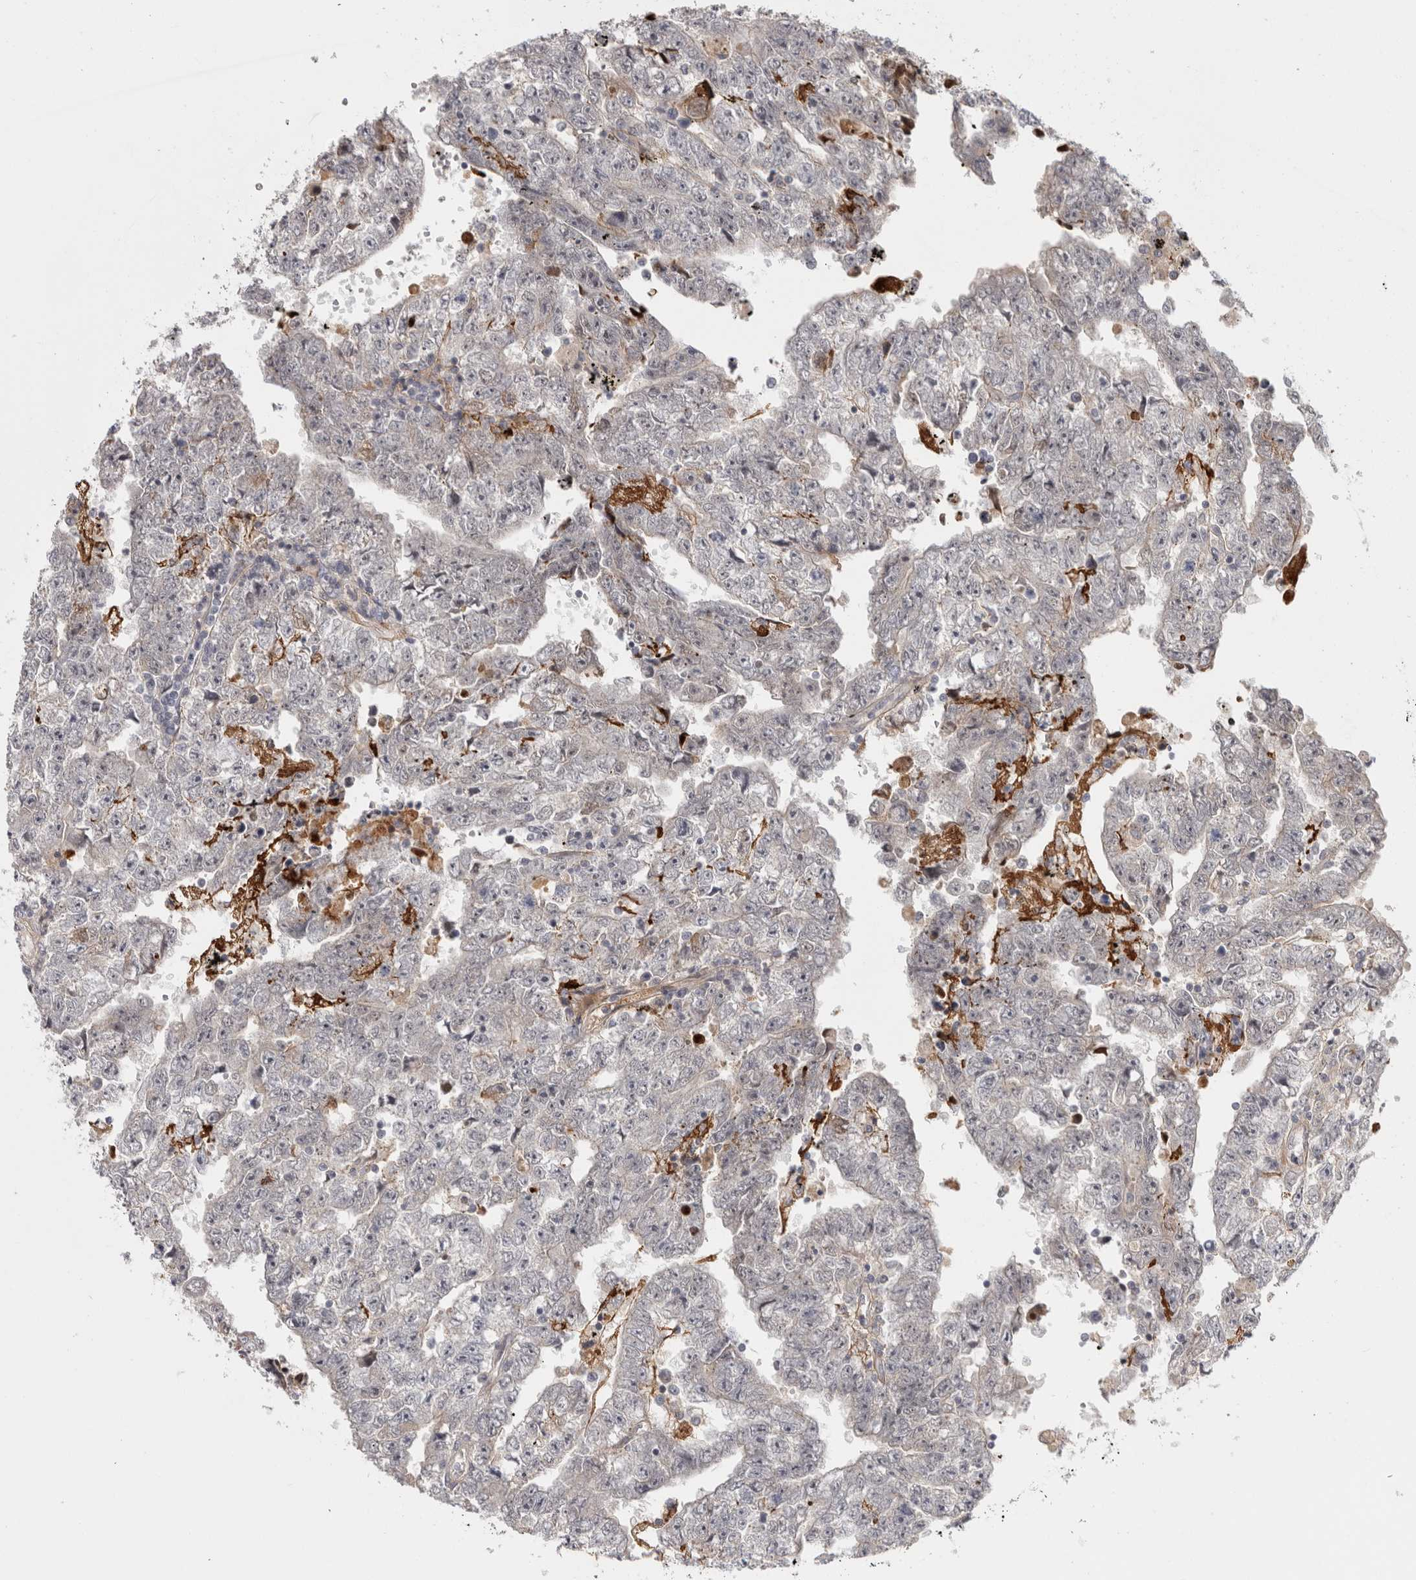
{"staining": {"intensity": "negative", "quantity": "none", "location": "none"}, "tissue": "testis cancer", "cell_type": "Tumor cells", "image_type": "cancer", "snomed": [{"axis": "morphology", "description": "Carcinoma, Embryonal, NOS"}, {"axis": "topography", "description": "Testis"}], "caption": "High magnification brightfield microscopy of embryonal carcinoma (testis) stained with DAB (3,3'-diaminobenzidine) (brown) and counterstained with hematoxylin (blue): tumor cells show no significant positivity.", "gene": "ZNF318", "patient": {"sex": "male", "age": 25}}